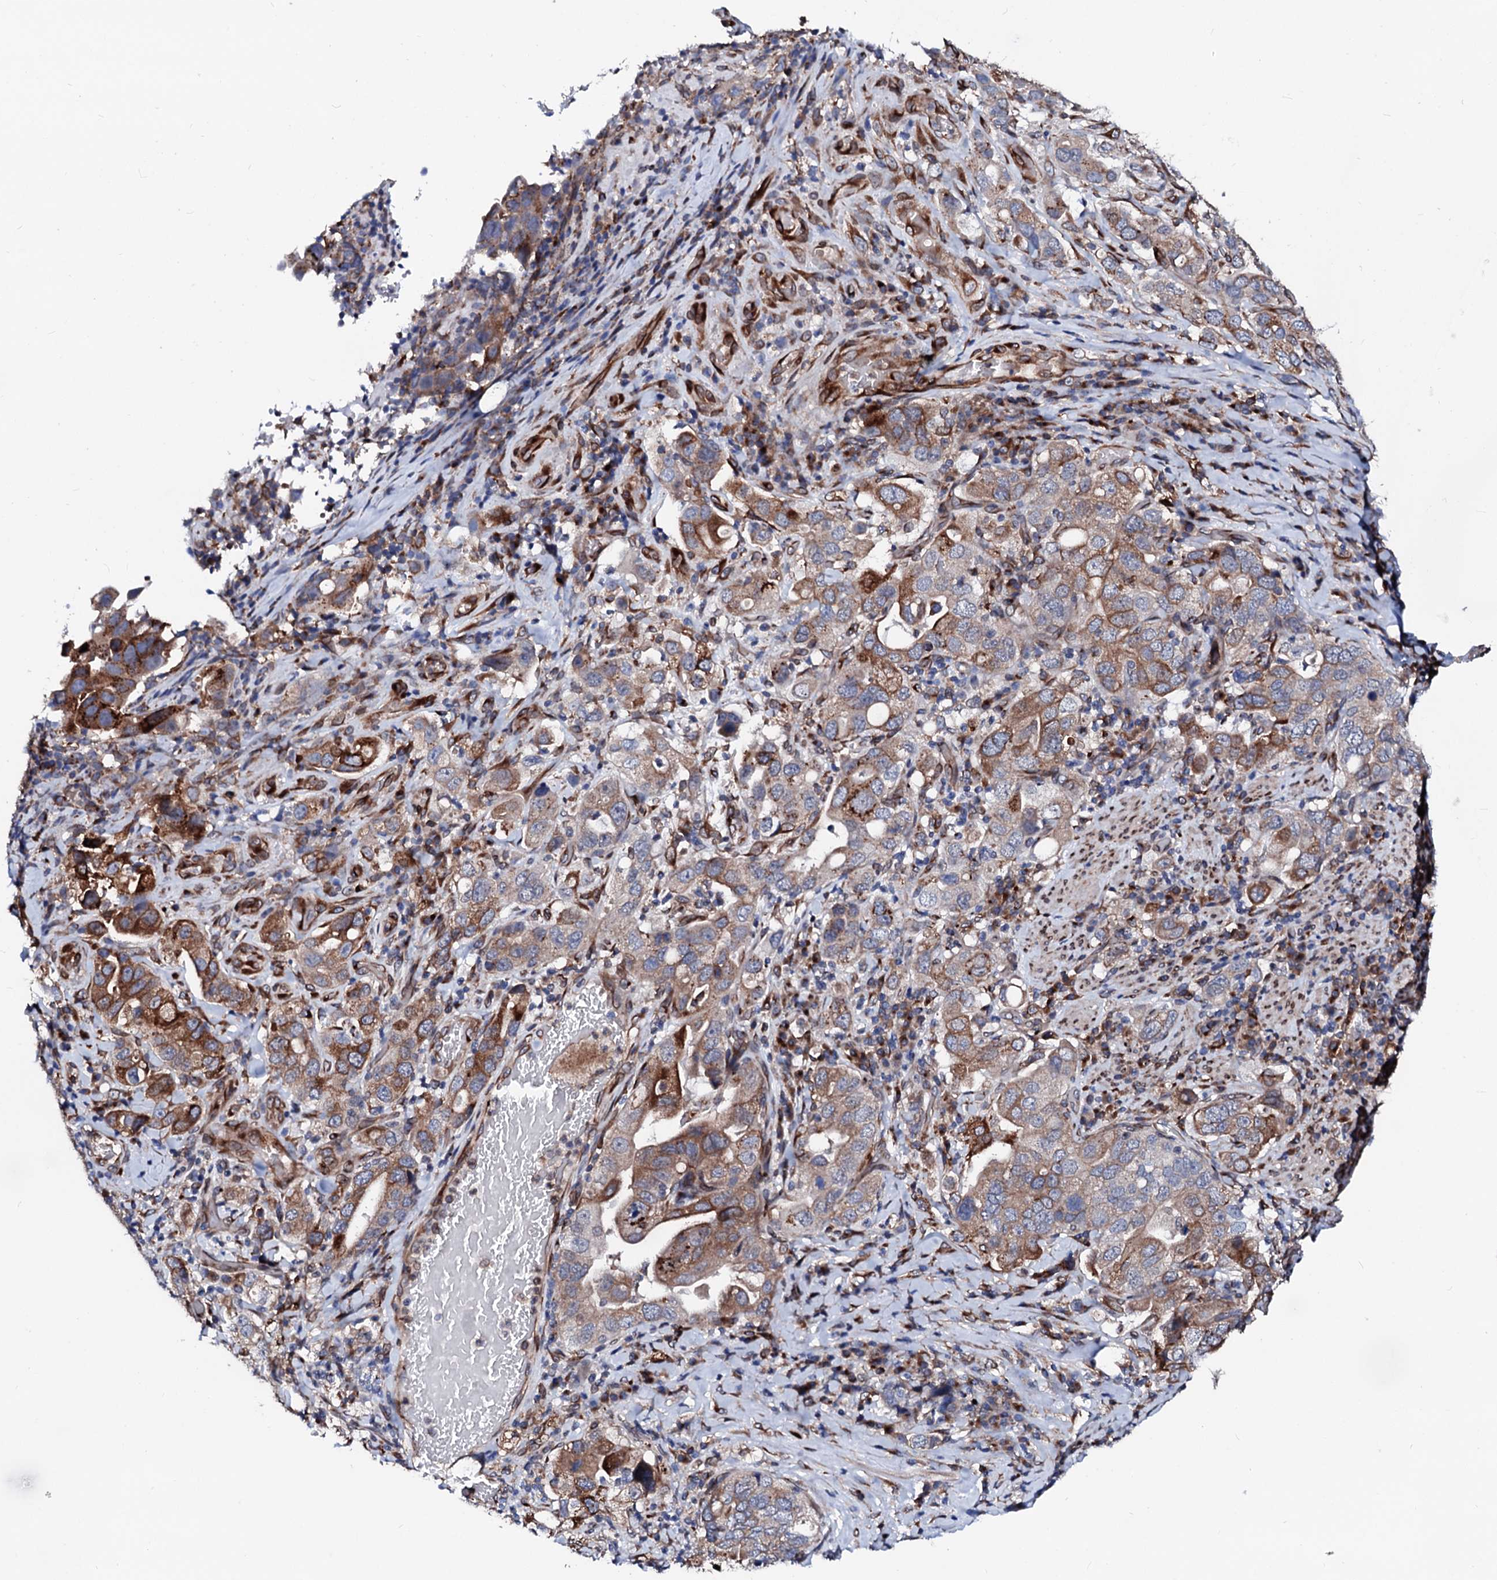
{"staining": {"intensity": "moderate", "quantity": ">75%", "location": "cytoplasmic/membranous"}, "tissue": "stomach cancer", "cell_type": "Tumor cells", "image_type": "cancer", "snomed": [{"axis": "morphology", "description": "Adenocarcinoma, NOS"}, {"axis": "topography", "description": "Stomach, upper"}], "caption": "High-magnification brightfield microscopy of stomach adenocarcinoma stained with DAB (brown) and counterstained with hematoxylin (blue). tumor cells exhibit moderate cytoplasmic/membranous positivity is seen in about>75% of cells.", "gene": "TMCO3", "patient": {"sex": "male", "age": 62}}